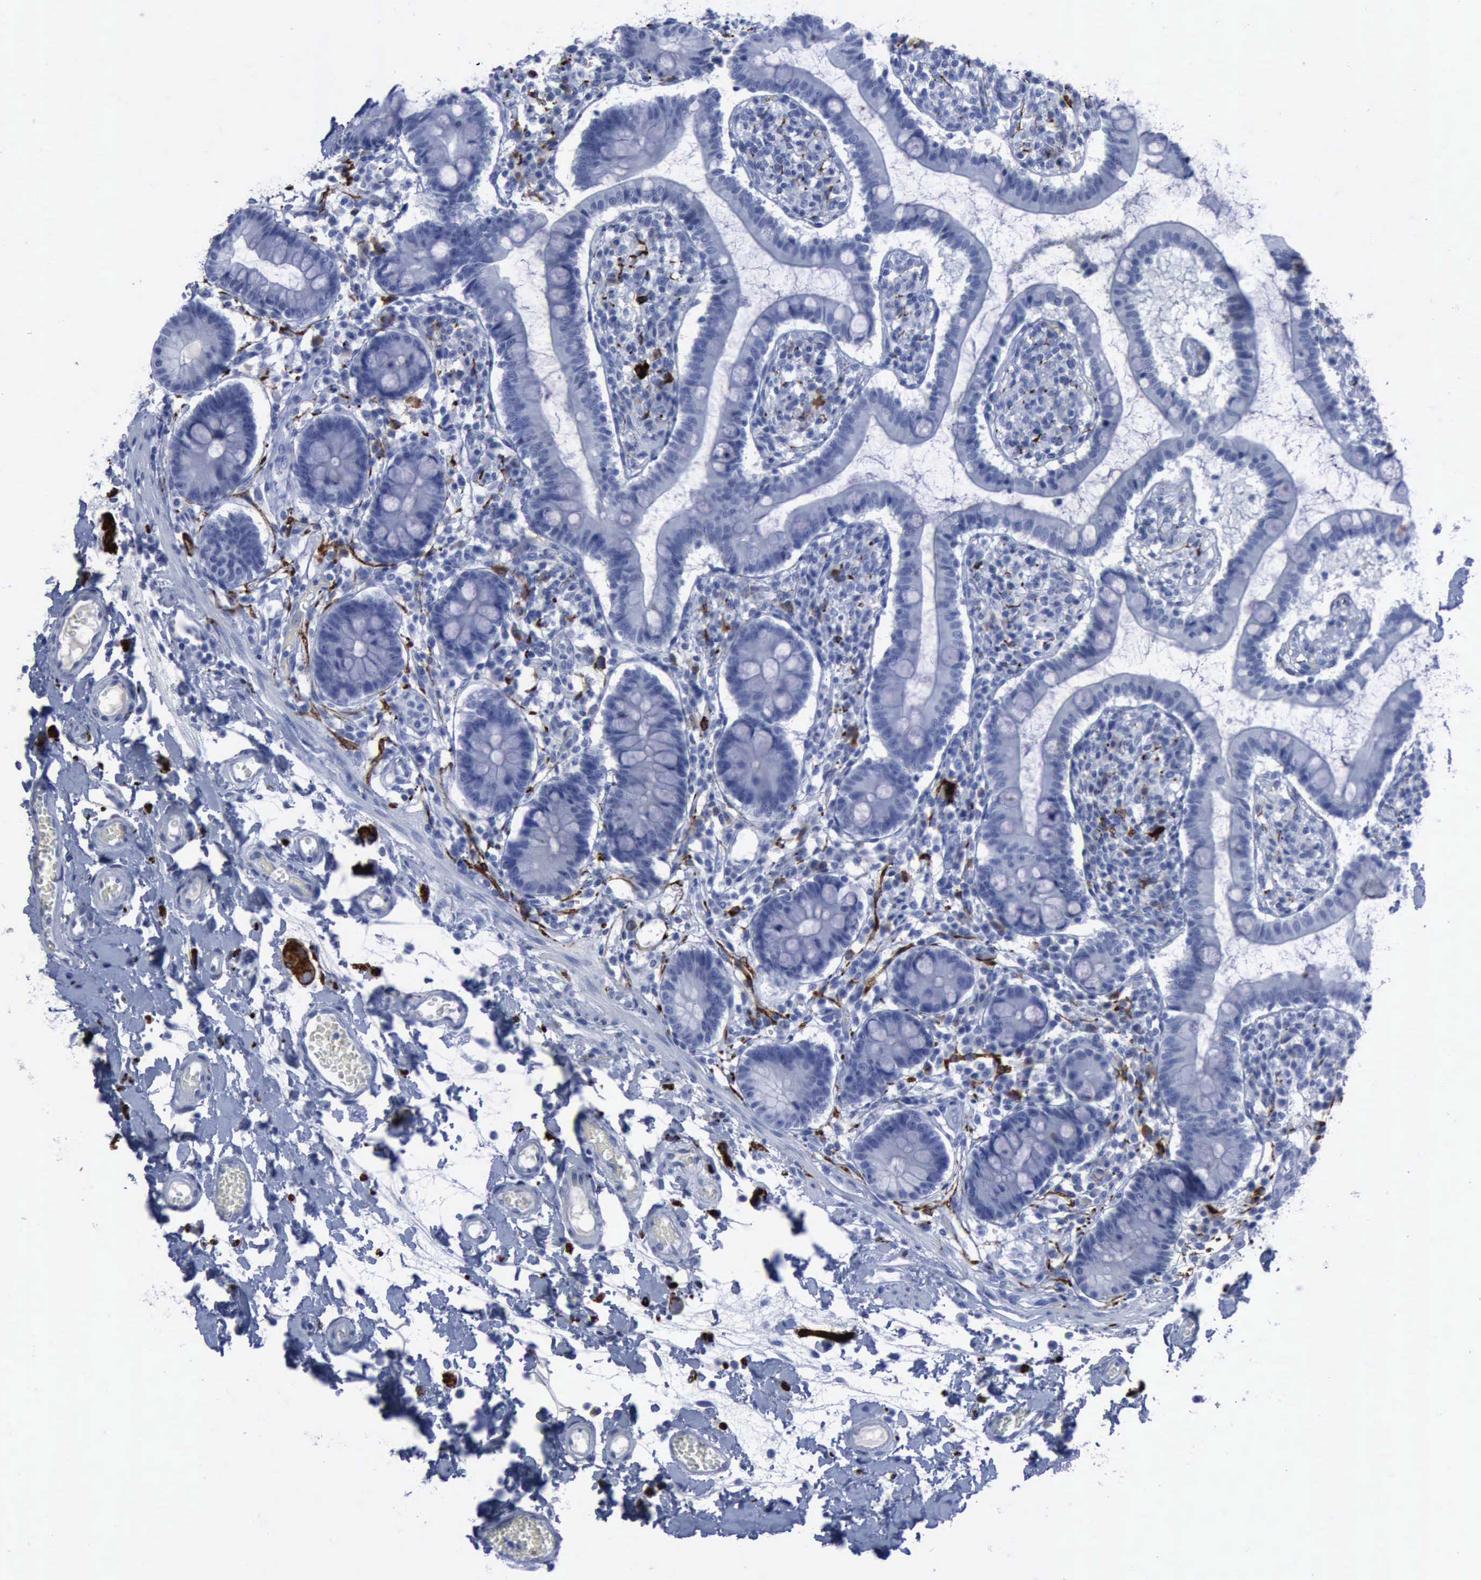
{"staining": {"intensity": "negative", "quantity": "none", "location": "none"}, "tissue": "small intestine", "cell_type": "Glandular cells", "image_type": "normal", "snomed": [{"axis": "morphology", "description": "Normal tissue, NOS"}, {"axis": "topography", "description": "Small intestine"}], "caption": "Glandular cells are negative for brown protein staining in unremarkable small intestine. Brightfield microscopy of immunohistochemistry stained with DAB (brown) and hematoxylin (blue), captured at high magnification.", "gene": "NGFR", "patient": {"sex": "female", "age": 61}}